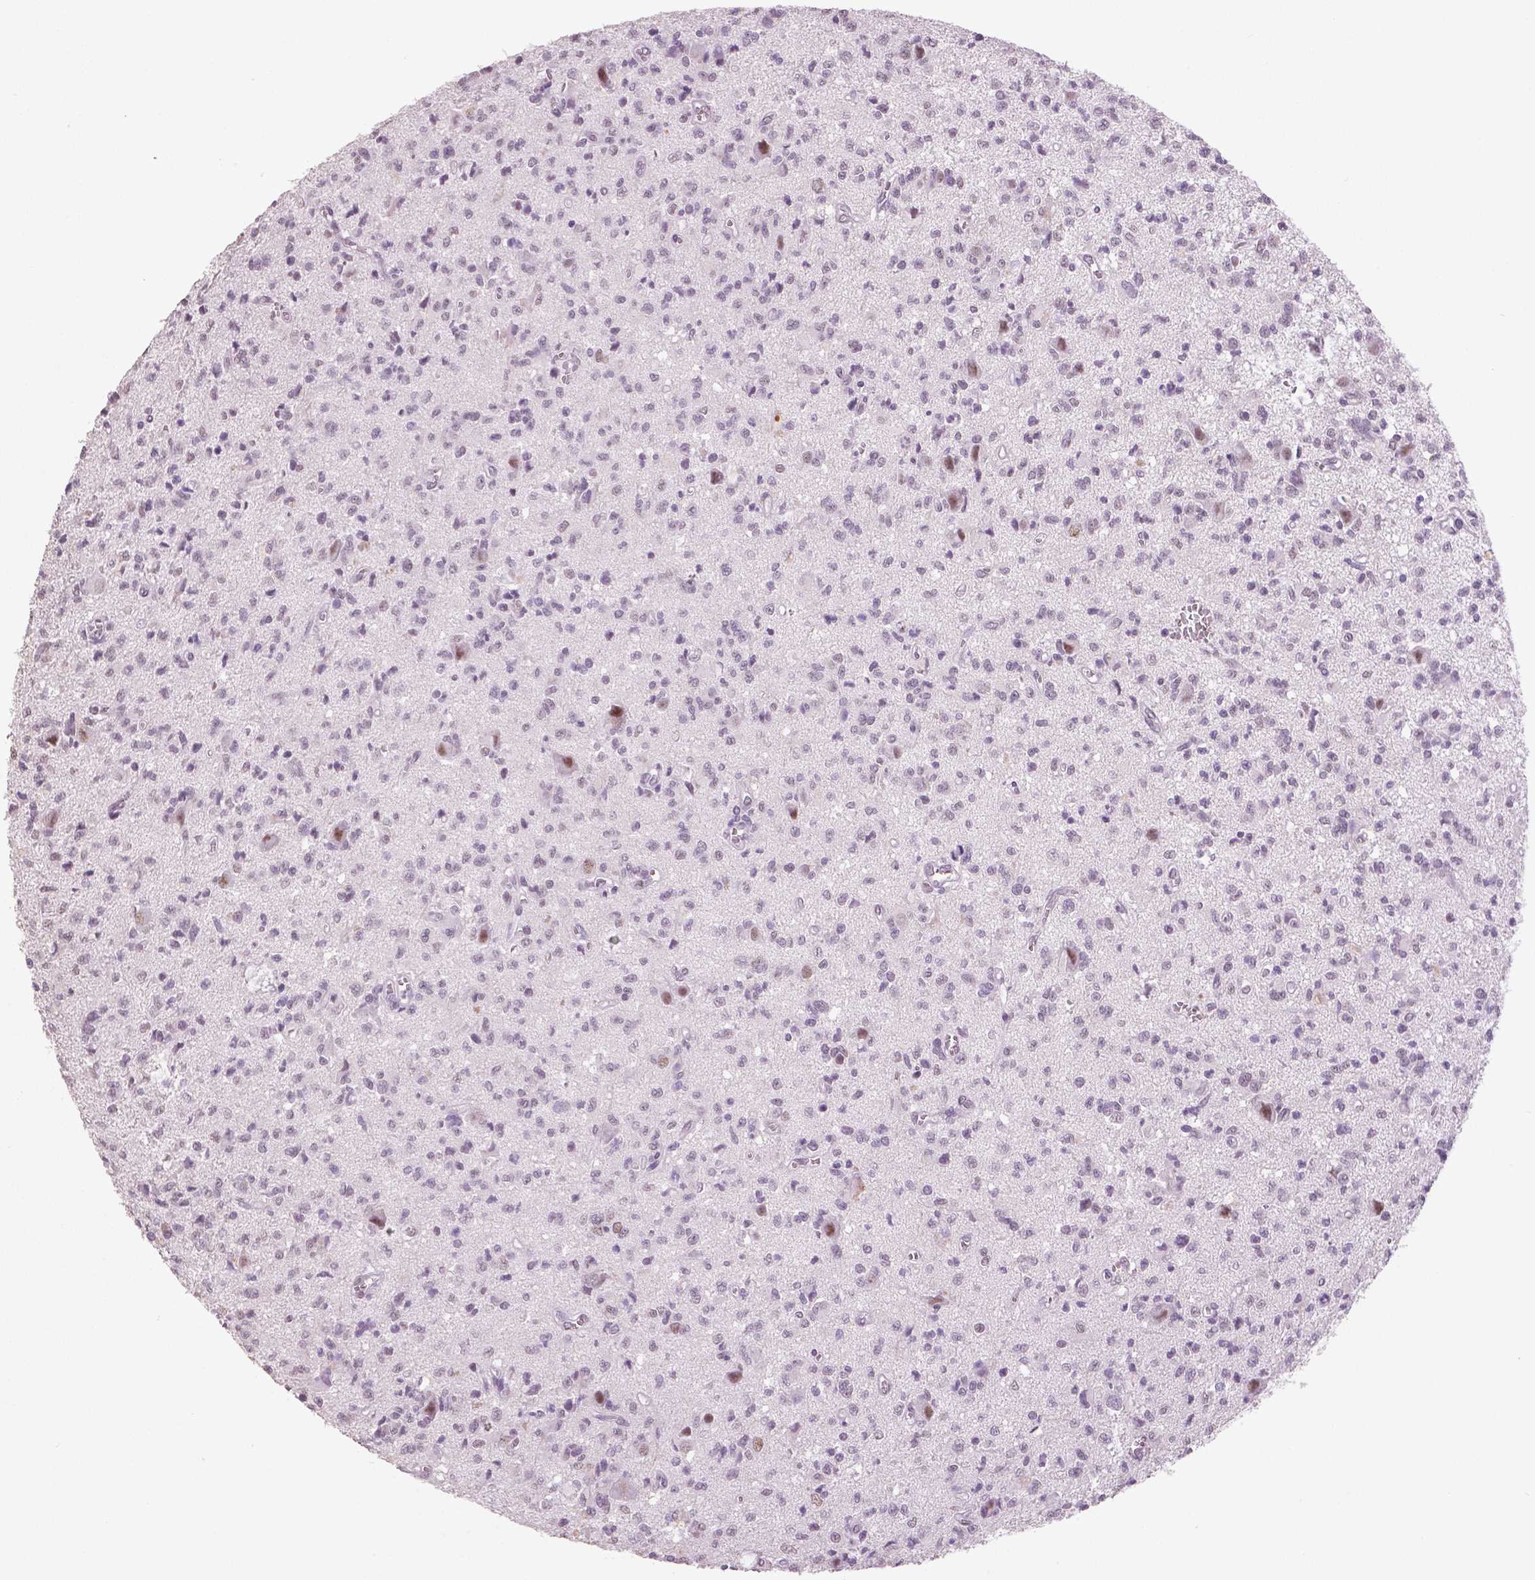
{"staining": {"intensity": "negative", "quantity": "none", "location": "none"}, "tissue": "glioma", "cell_type": "Tumor cells", "image_type": "cancer", "snomed": [{"axis": "morphology", "description": "Glioma, malignant, Low grade"}, {"axis": "topography", "description": "Brain"}], "caption": "A histopathology image of human malignant glioma (low-grade) is negative for staining in tumor cells. Nuclei are stained in blue.", "gene": "IGF2BP1", "patient": {"sex": "male", "age": 64}}